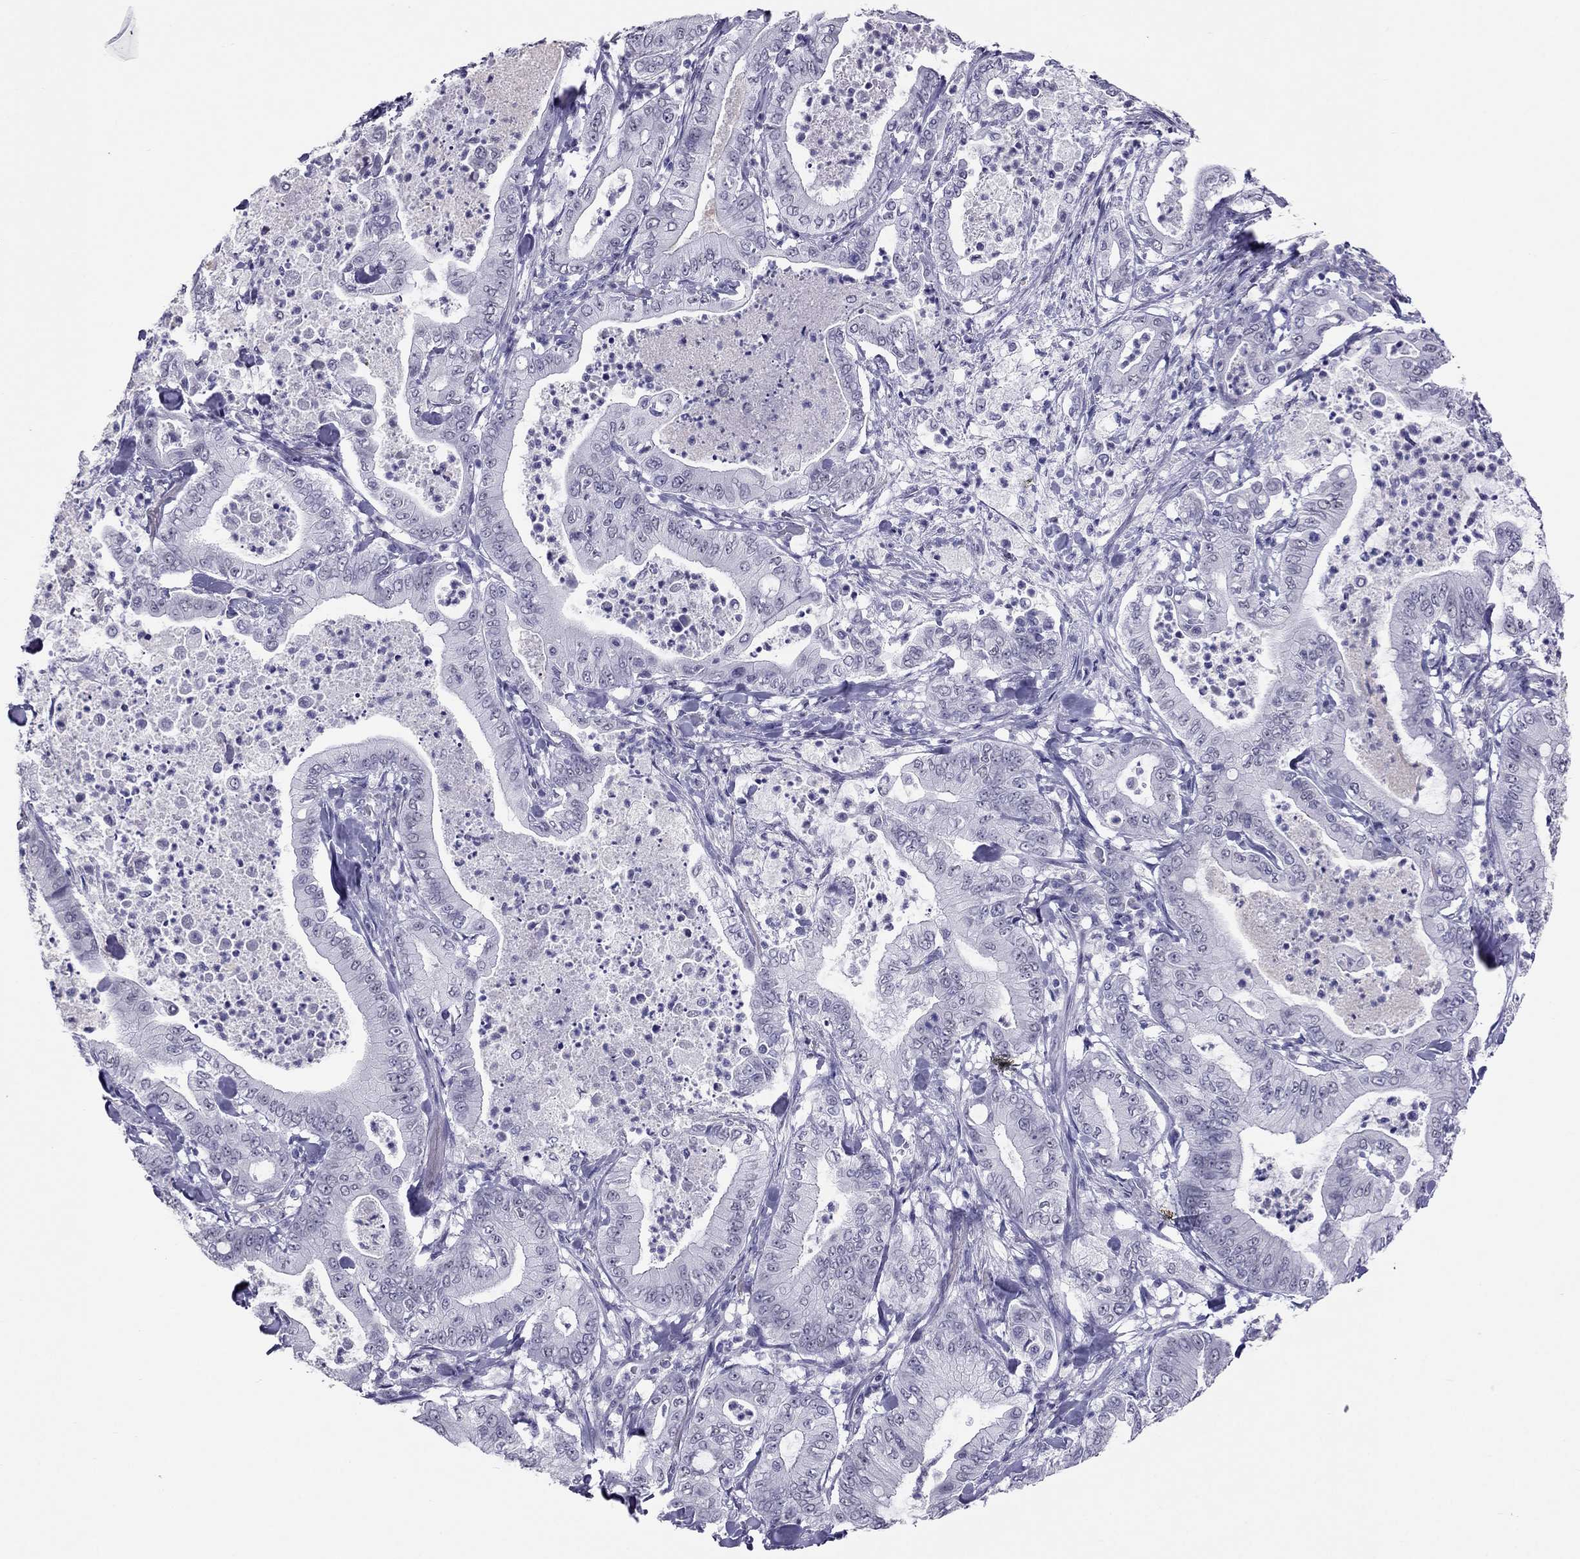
{"staining": {"intensity": "negative", "quantity": "none", "location": "none"}, "tissue": "pancreatic cancer", "cell_type": "Tumor cells", "image_type": "cancer", "snomed": [{"axis": "morphology", "description": "Adenocarcinoma, NOS"}, {"axis": "topography", "description": "Pancreas"}], "caption": "Immunohistochemistry (IHC) of adenocarcinoma (pancreatic) displays no staining in tumor cells.", "gene": "CROCC2", "patient": {"sex": "male", "age": 71}}